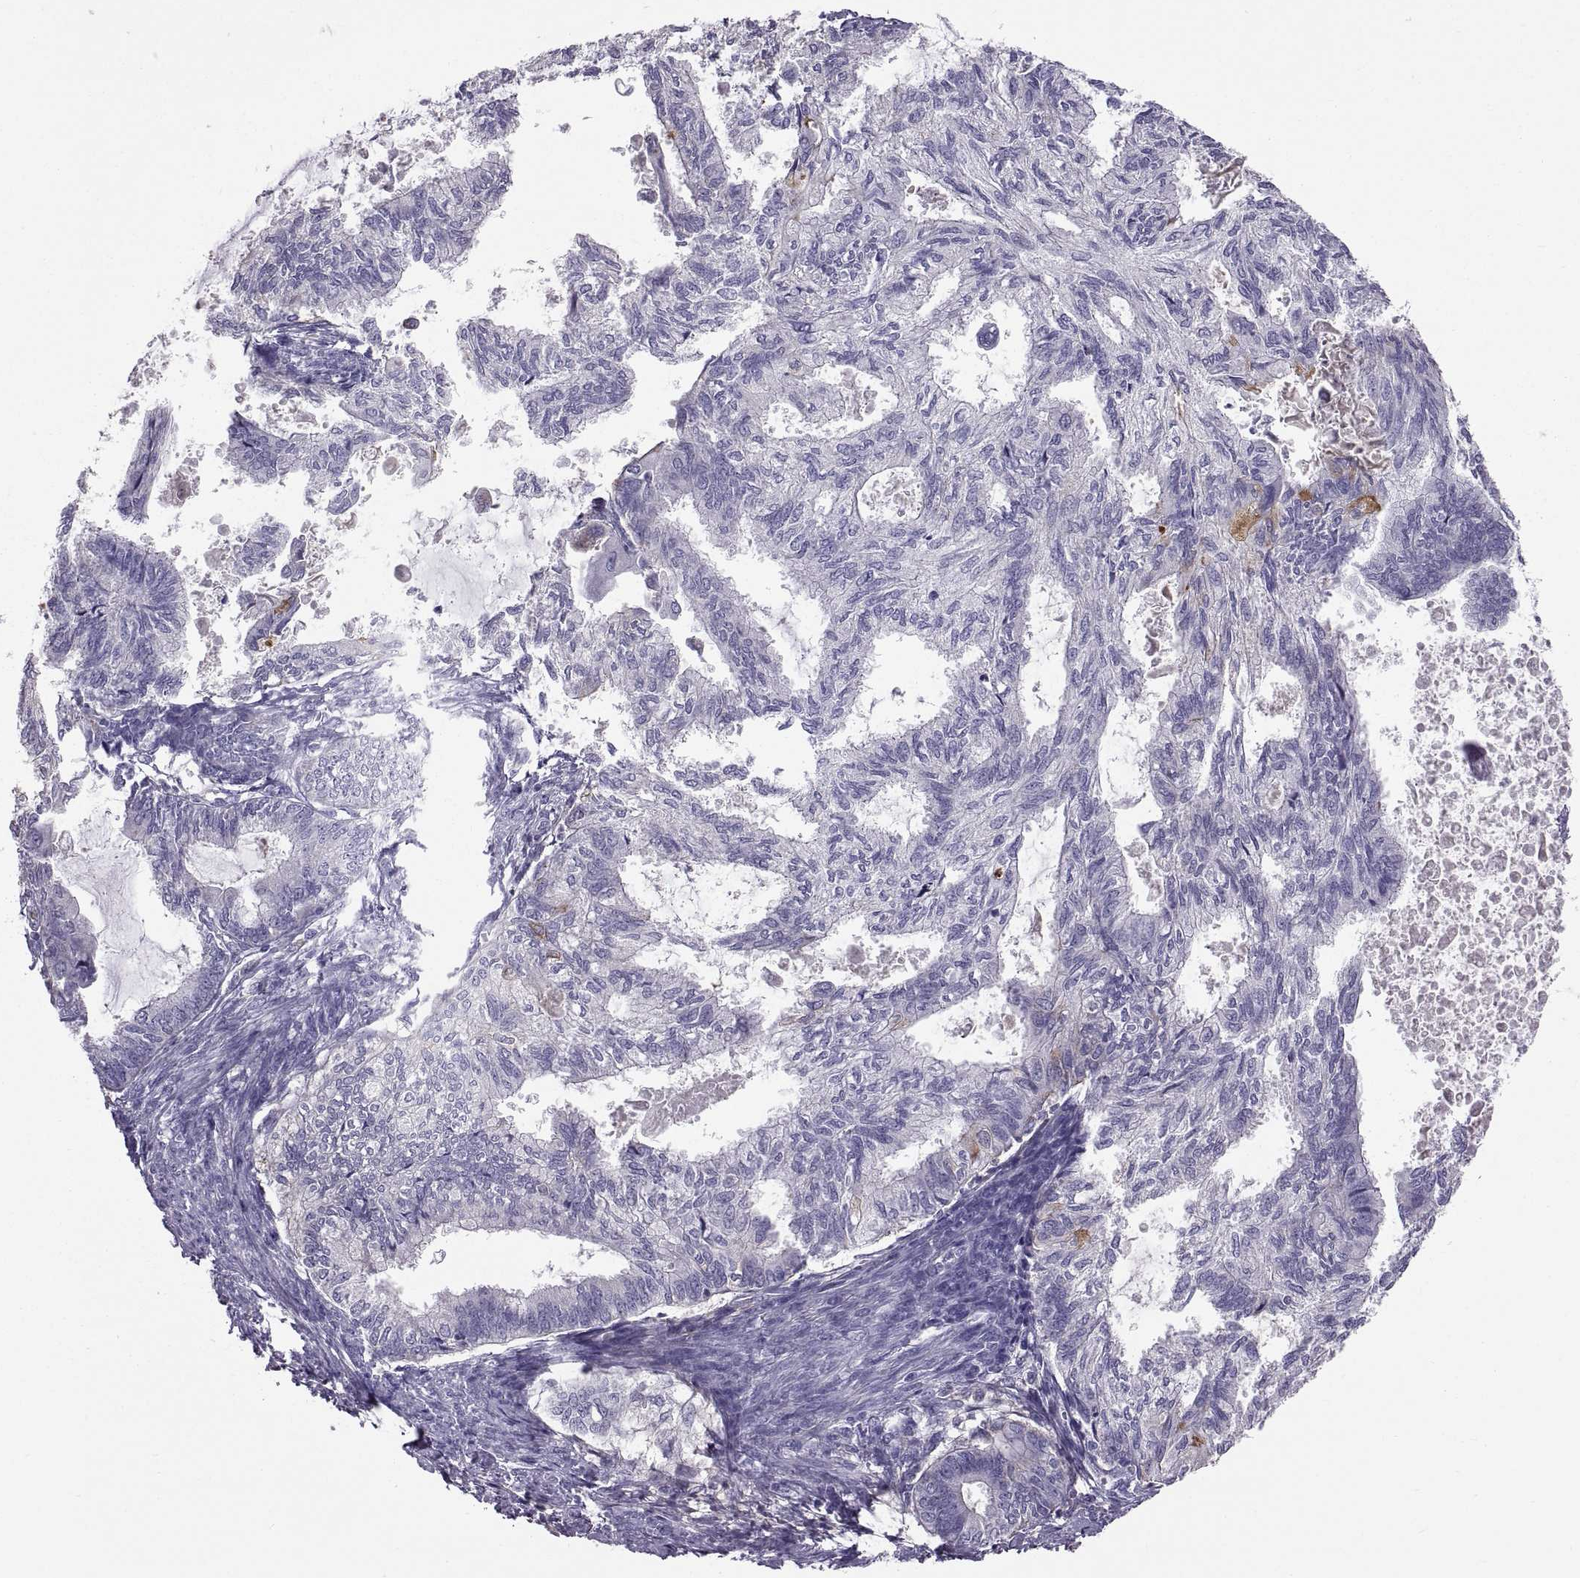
{"staining": {"intensity": "negative", "quantity": "none", "location": "none"}, "tissue": "endometrial cancer", "cell_type": "Tumor cells", "image_type": "cancer", "snomed": [{"axis": "morphology", "description": "Adenocarcinoma, NOS"}, {"axis": "topography", "description": "Endometrium"}], "caption": "Immunohistochemistry image of neoplastic tissue: human adenocarcinoma (endometrial) stained with DAB (3,3'-diaminobenzidine) shows no significant protein expression in tumor cells.", "gene": "EMILIN2", "patient": {"sex": "female", "age": 86}}